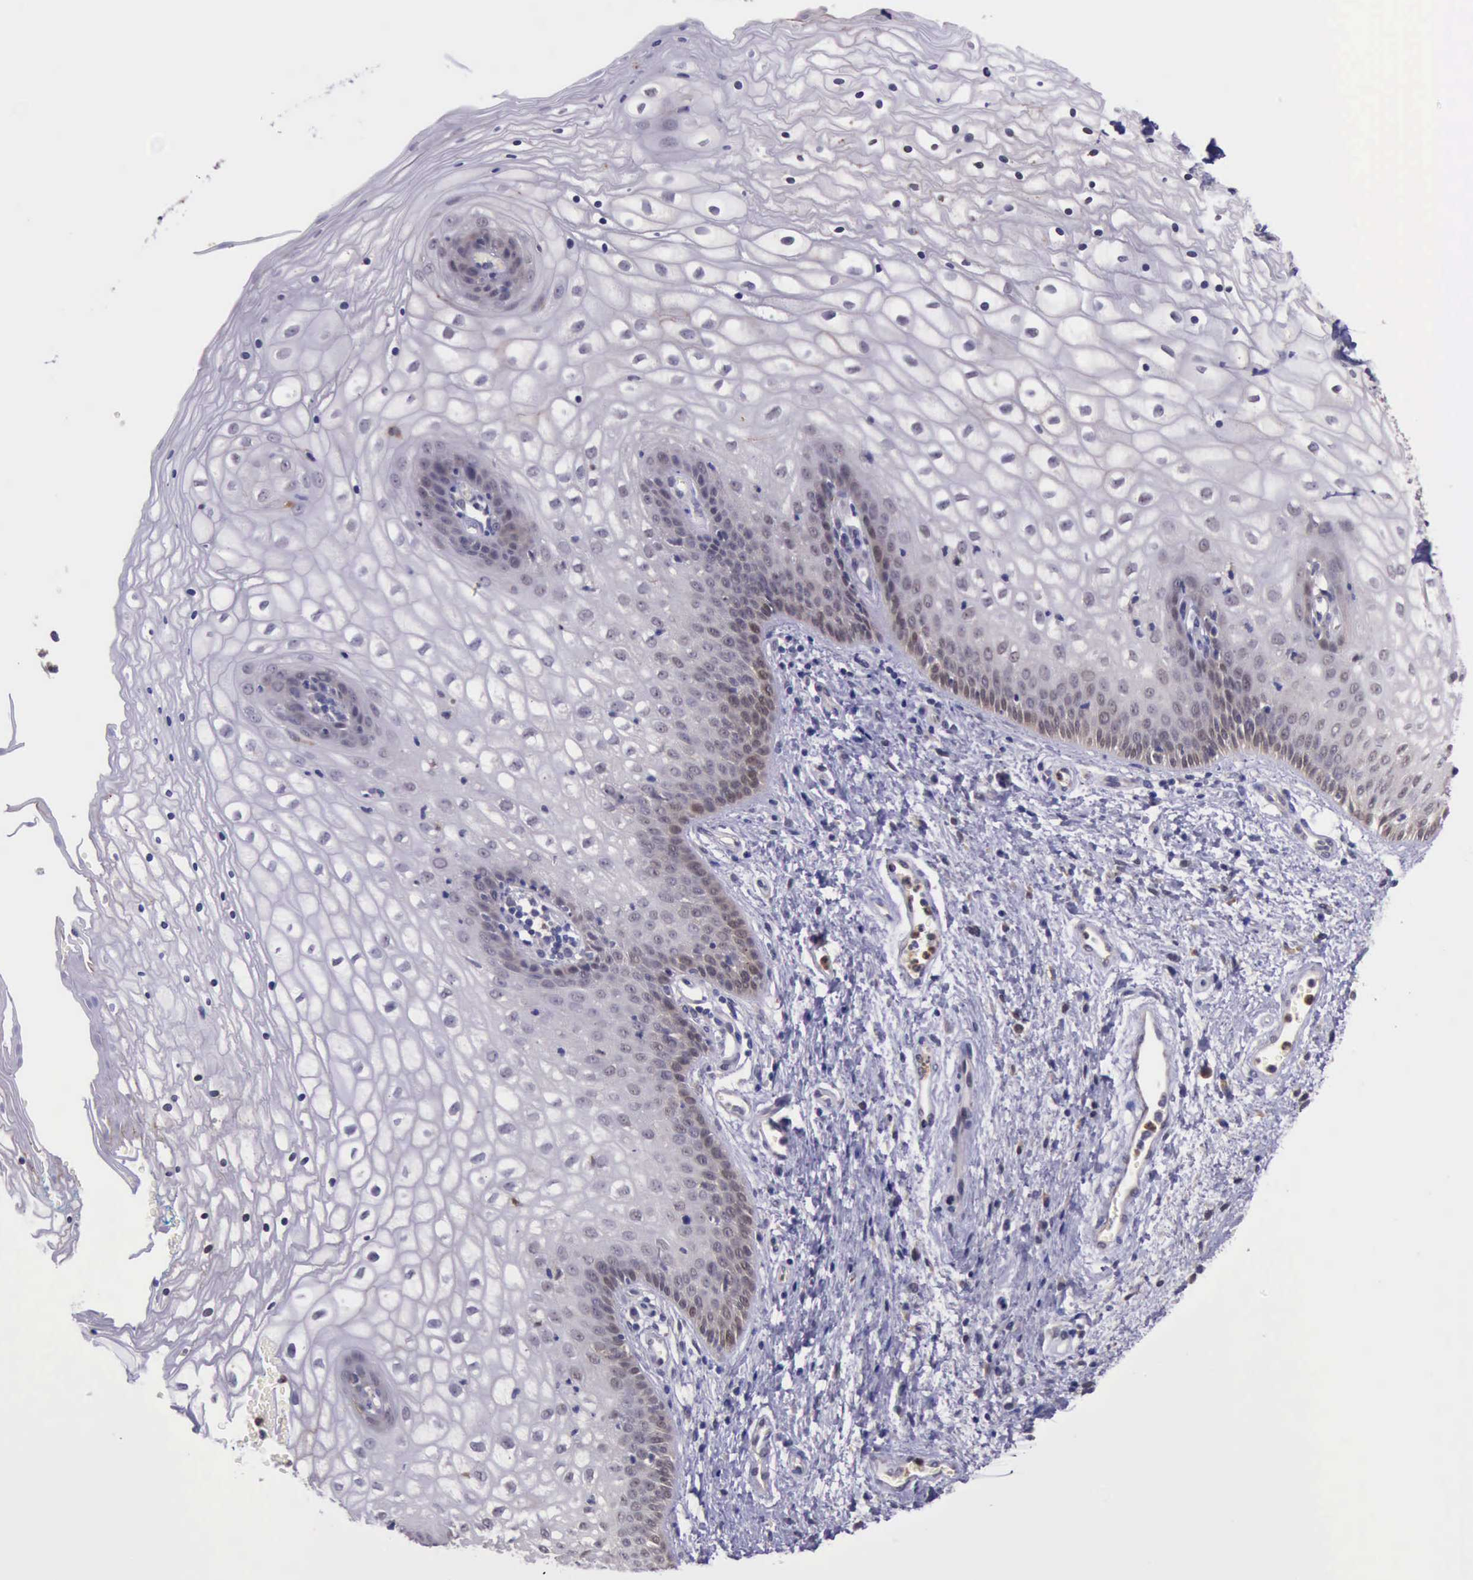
{"staining": {"intensity": "weak", "quantity": "<25%", "location": "cytoplasmic/membranous,nuclear"}, "tissue": "vagina", "cell_type": "Squamous epithelial cells", "image_type": "normal", "snomed": [{"axis": "morphology", "description": "Normal tissue, NOS"}, {"axis": "topography", "description": "Vagina"}], "caption": "Immunohistochemical staining of unremarkable human vagina reveals no significant positivity in squamous epithelial cells. Brightfield microscopy of immunohistochemistry (IHC) stained with DAB (3,3'-diaminobenzidine) (brown) and hematoxylin (blue), captured at high magnification.", "gene": "PLEK2", "patient": {"sex": "female", "age": 34}}